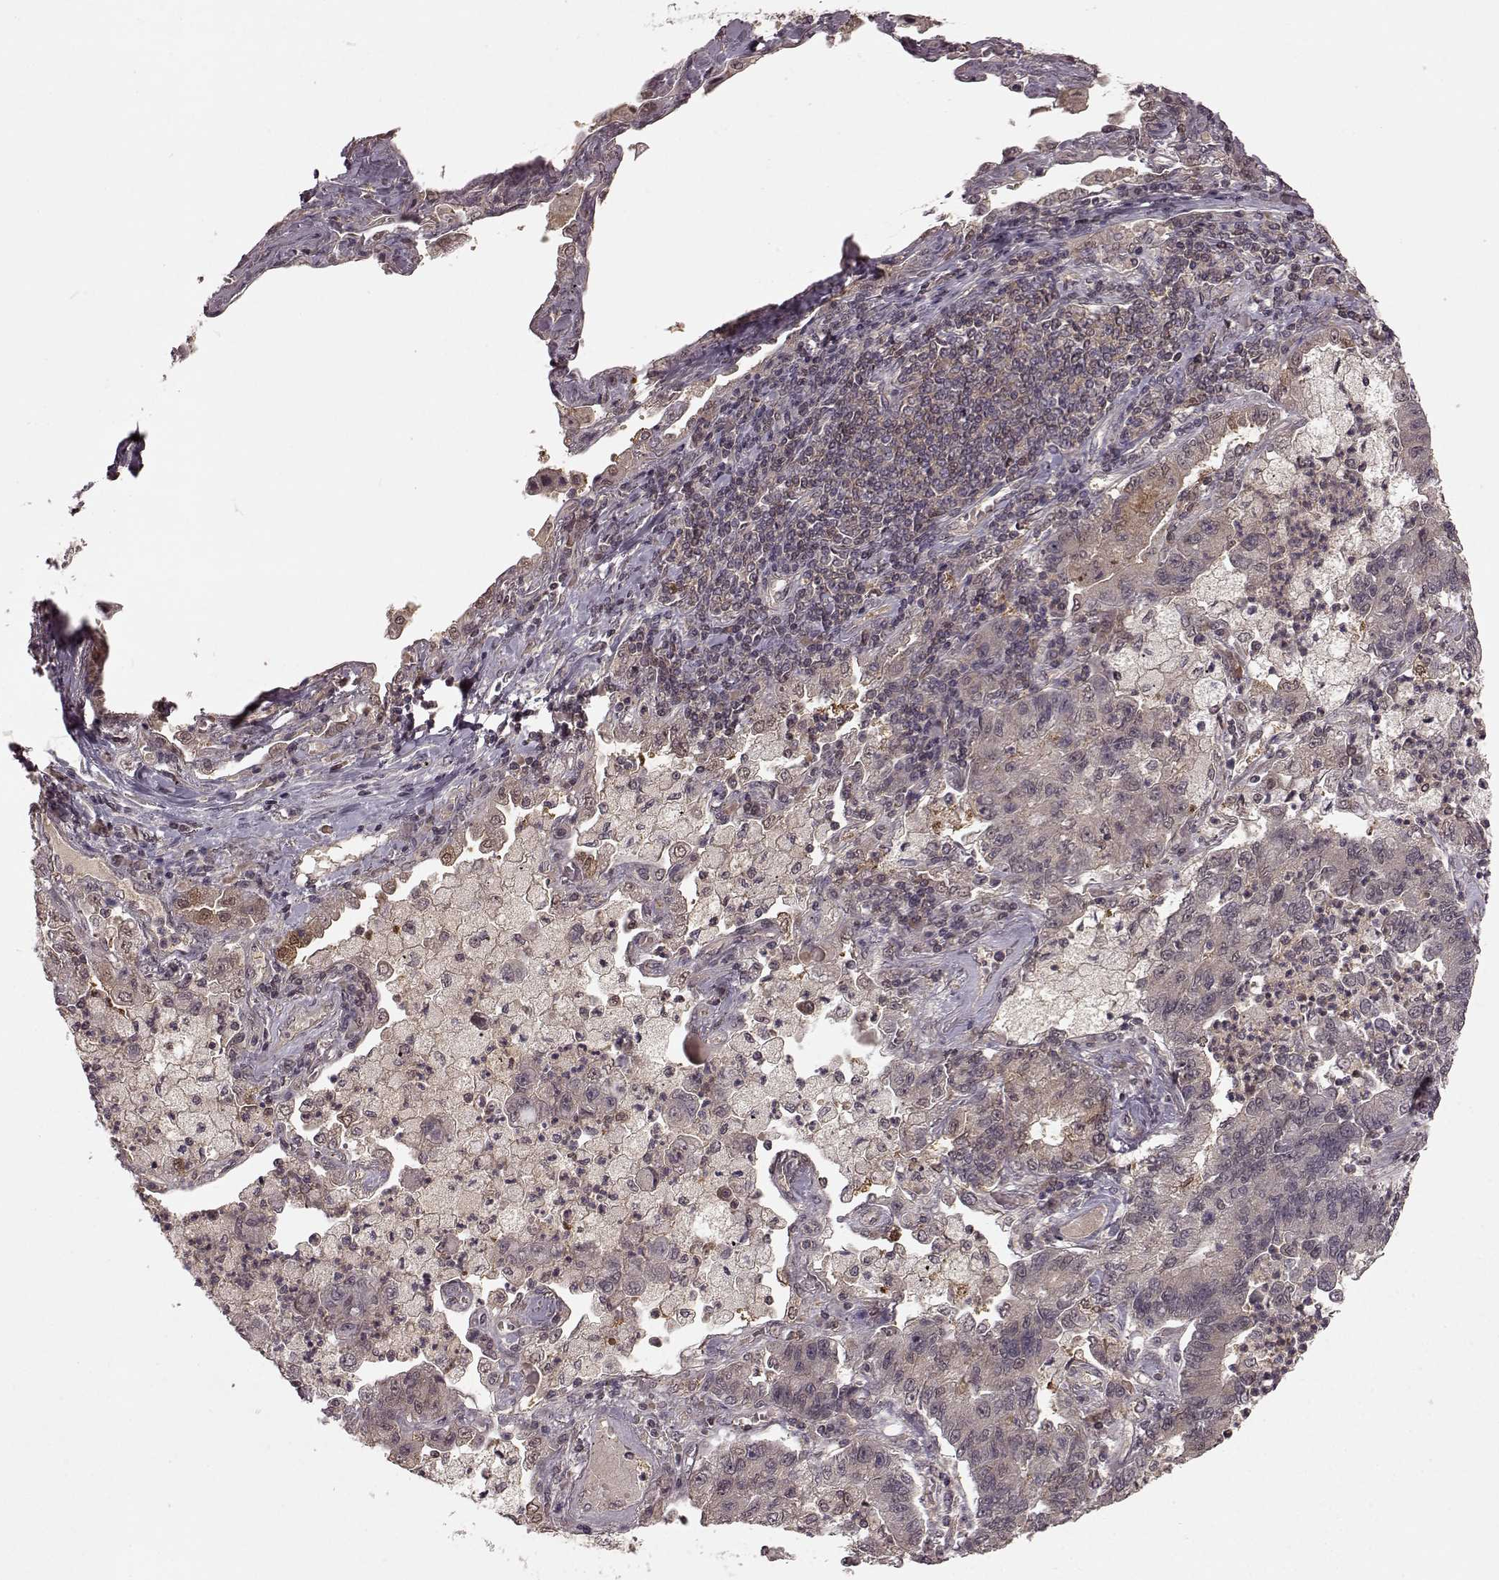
{"staining": {"intensity": "weak", "quantity": "<25%", "location": "cytoplasmic/membranous"}, "tissue": "lung cancer", "cell_type": "Tumor cells", "image_type": "cancer", "snomed": [{"axis": "morphology", "description": "Adenocarcinoma, NOS"}, {"axis": "topography", "description": "Lung"}], "caption": "Tumor cells are negative for brown protein staining in lung cancer.", "gene": "GSS", "patient": {"sex": "female", "age": 57}}